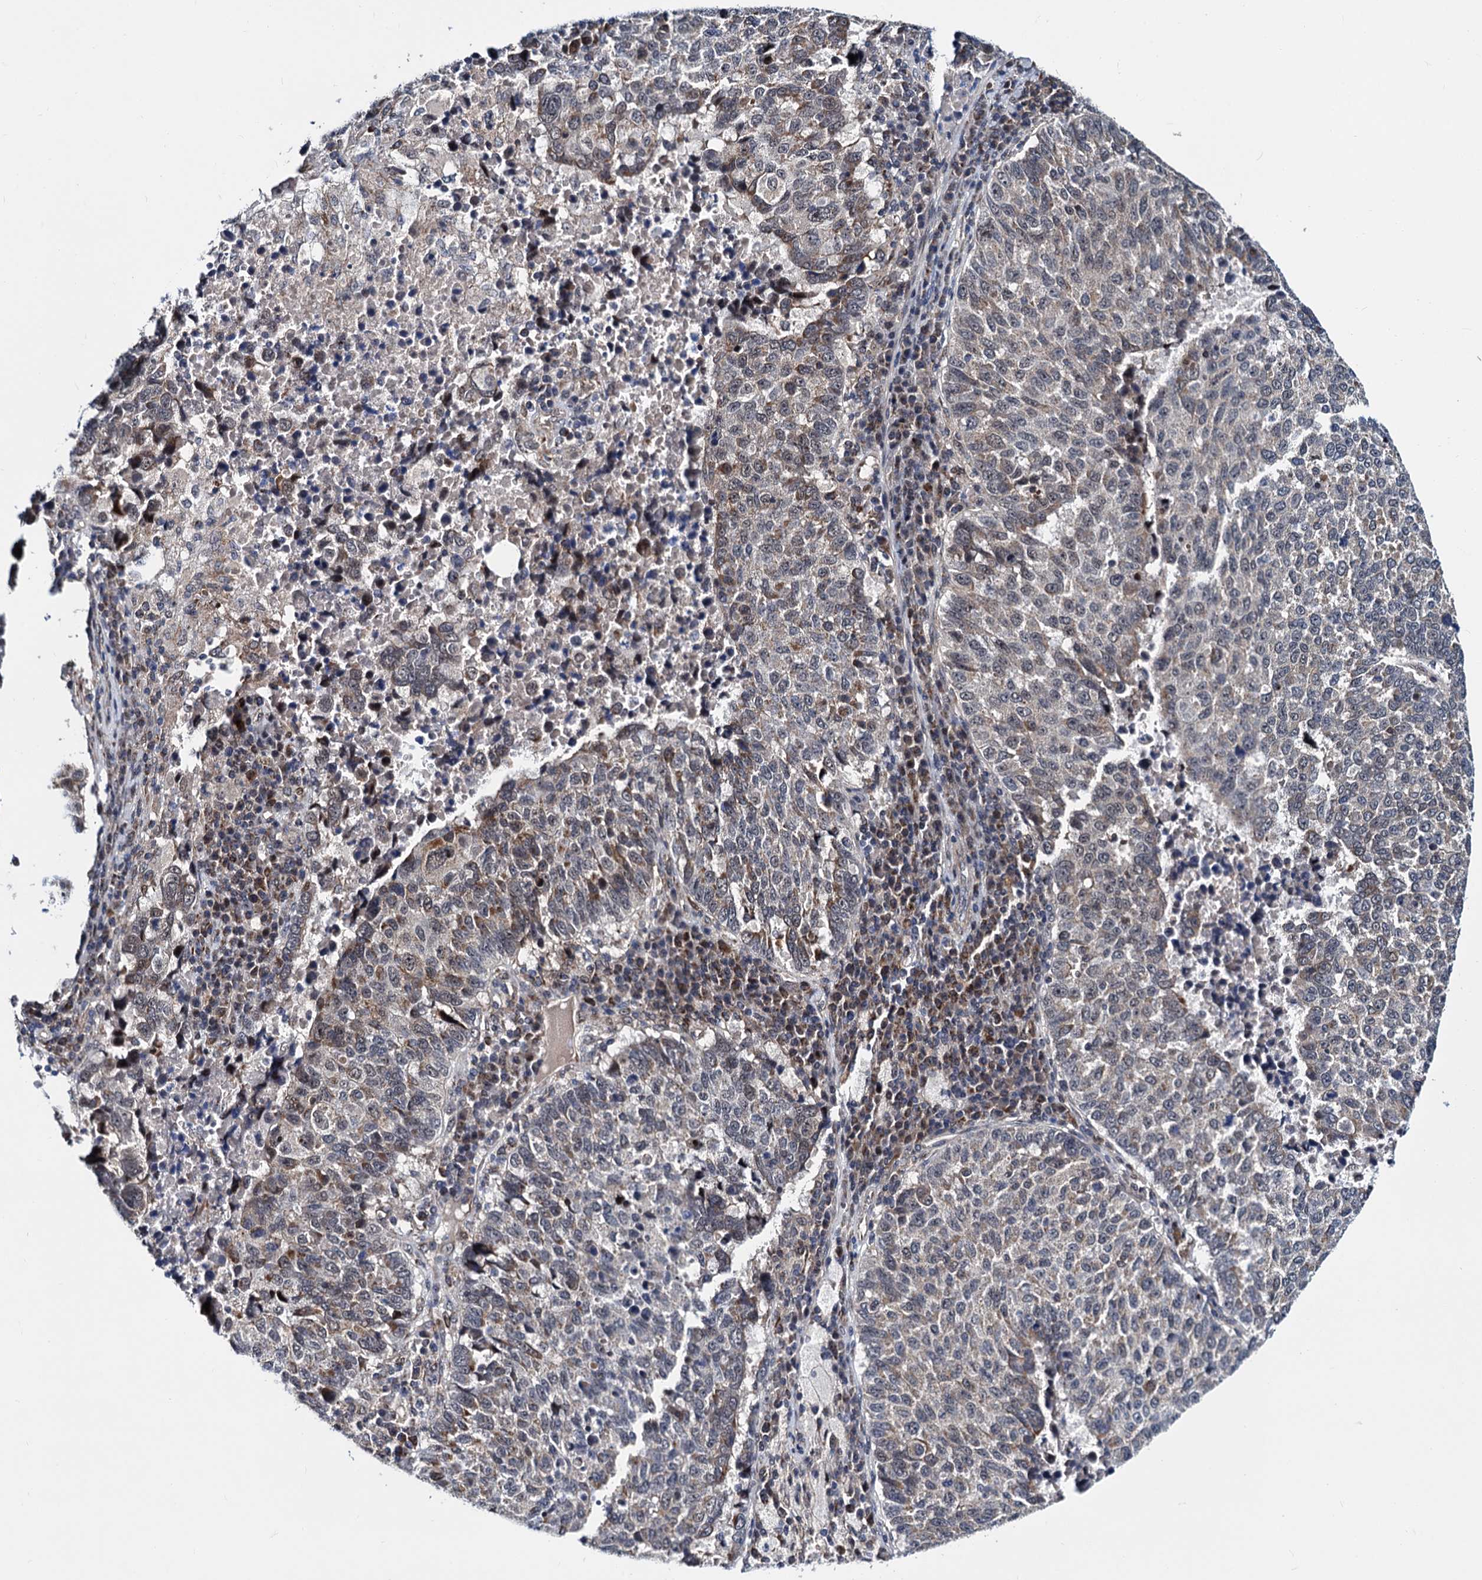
{"staining": {"intensity": "moderate", "quantity": "25%-75%", "location": "cytoplasmic/membranous,nuclear"}, "tissue": "lung cancer", "cell_type": "Tumor cells", "image_type": "cancer", "snomed": [{"axis": "morphology", "description": "Squamous cell carcinoma, NOS"}, {"axis": "topography", "description": "Lung"}], "caption": "Protein expression analysis of lung cancer demonstrates moderate cytoplasmic/membranous and nuclear staining in approximately 25%-75% of tumor cells.", "gene": "COA4", "patient": {"sex": "male", "age": 73}}